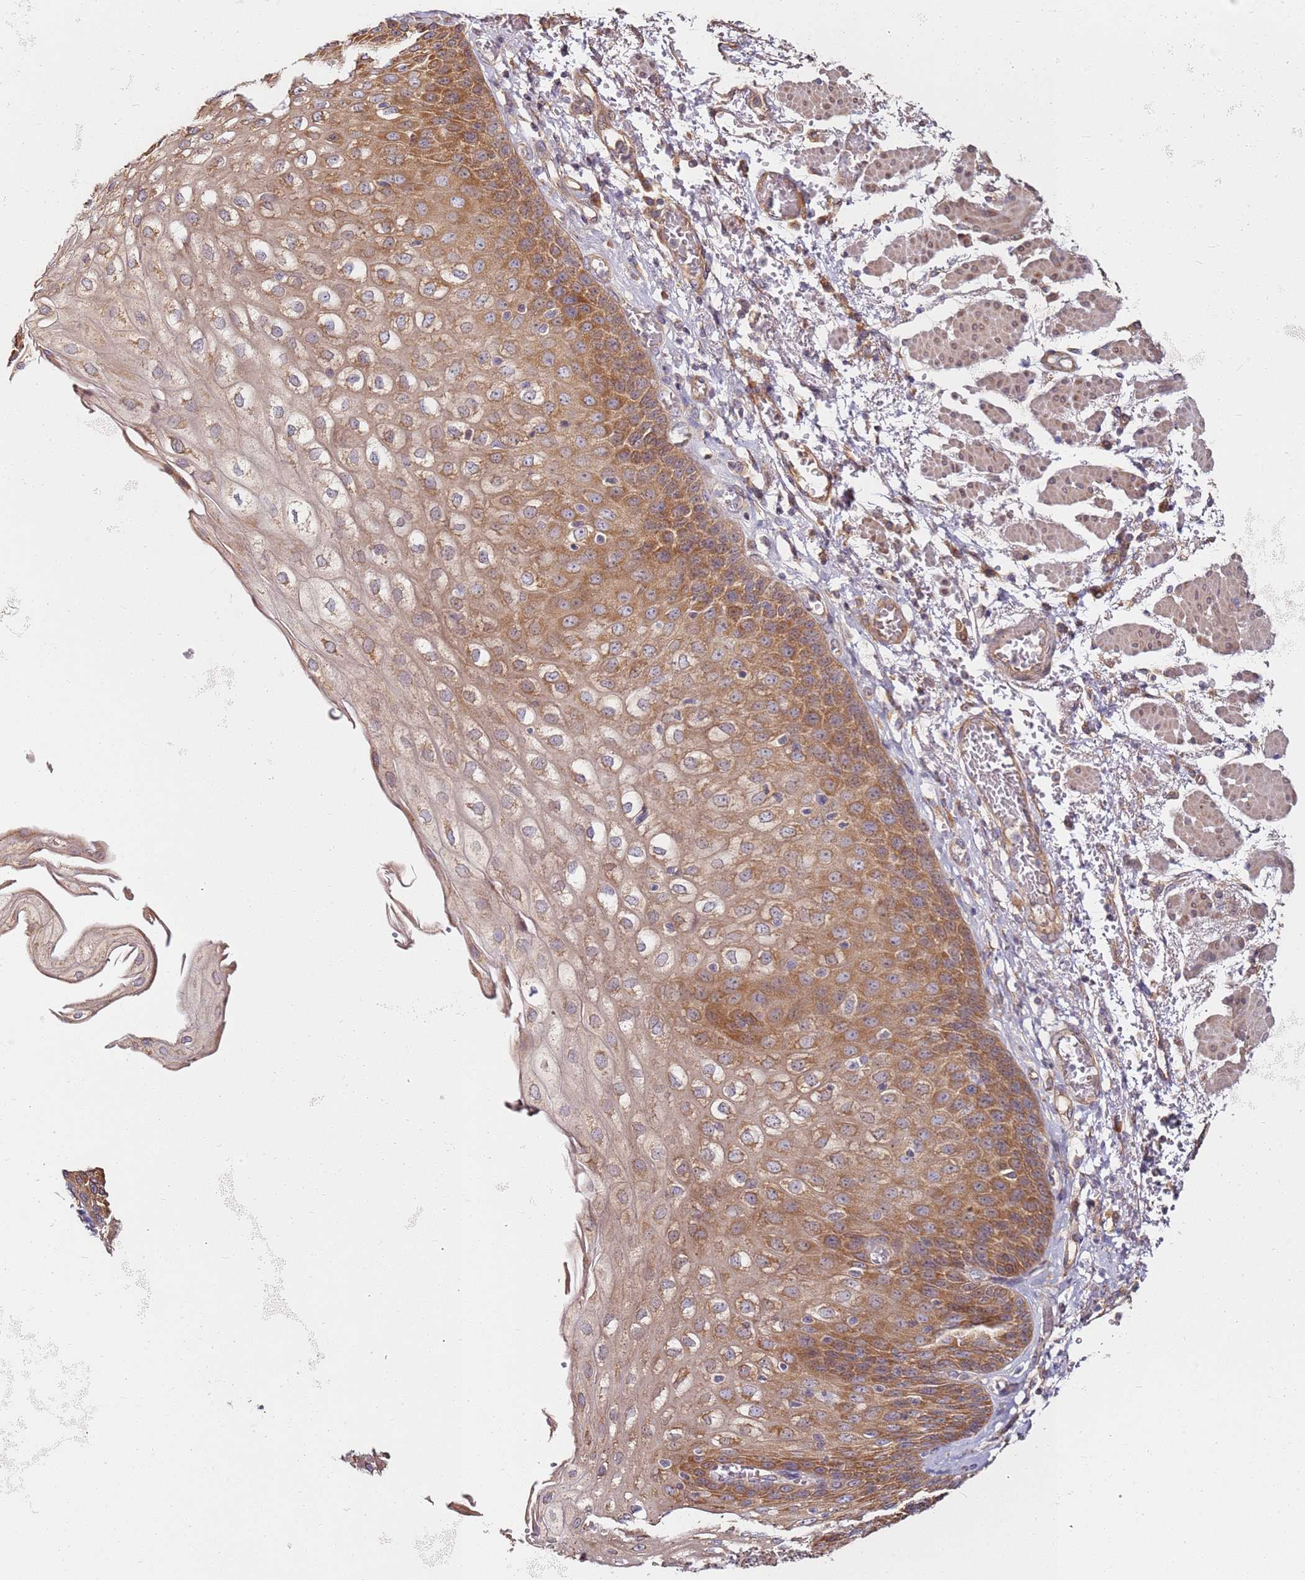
{"staining": {"intensity": "strong", "quantity": ">75%", "location": "cytoplasmic/membranous"}, "tissue": "esophagus", "cell_type": "Squamous epithelial cells", "image_type": "normal", "snomed": [{"axis": "morphology", "description": "Normal tissue, NOS"}, {"axis": "topography", "description": "Esophagus"}], "caption": "The histopathology image demonstrates a brown stain indicating the presence of a protein in the cytoplasmic/membranous of squamous epithelial cells in esophagus. Ihc stains the protein in brown and the nuclei are stained blue.", "gene": "RPS3A", "patient": {"sex": "male", "age": 81}}